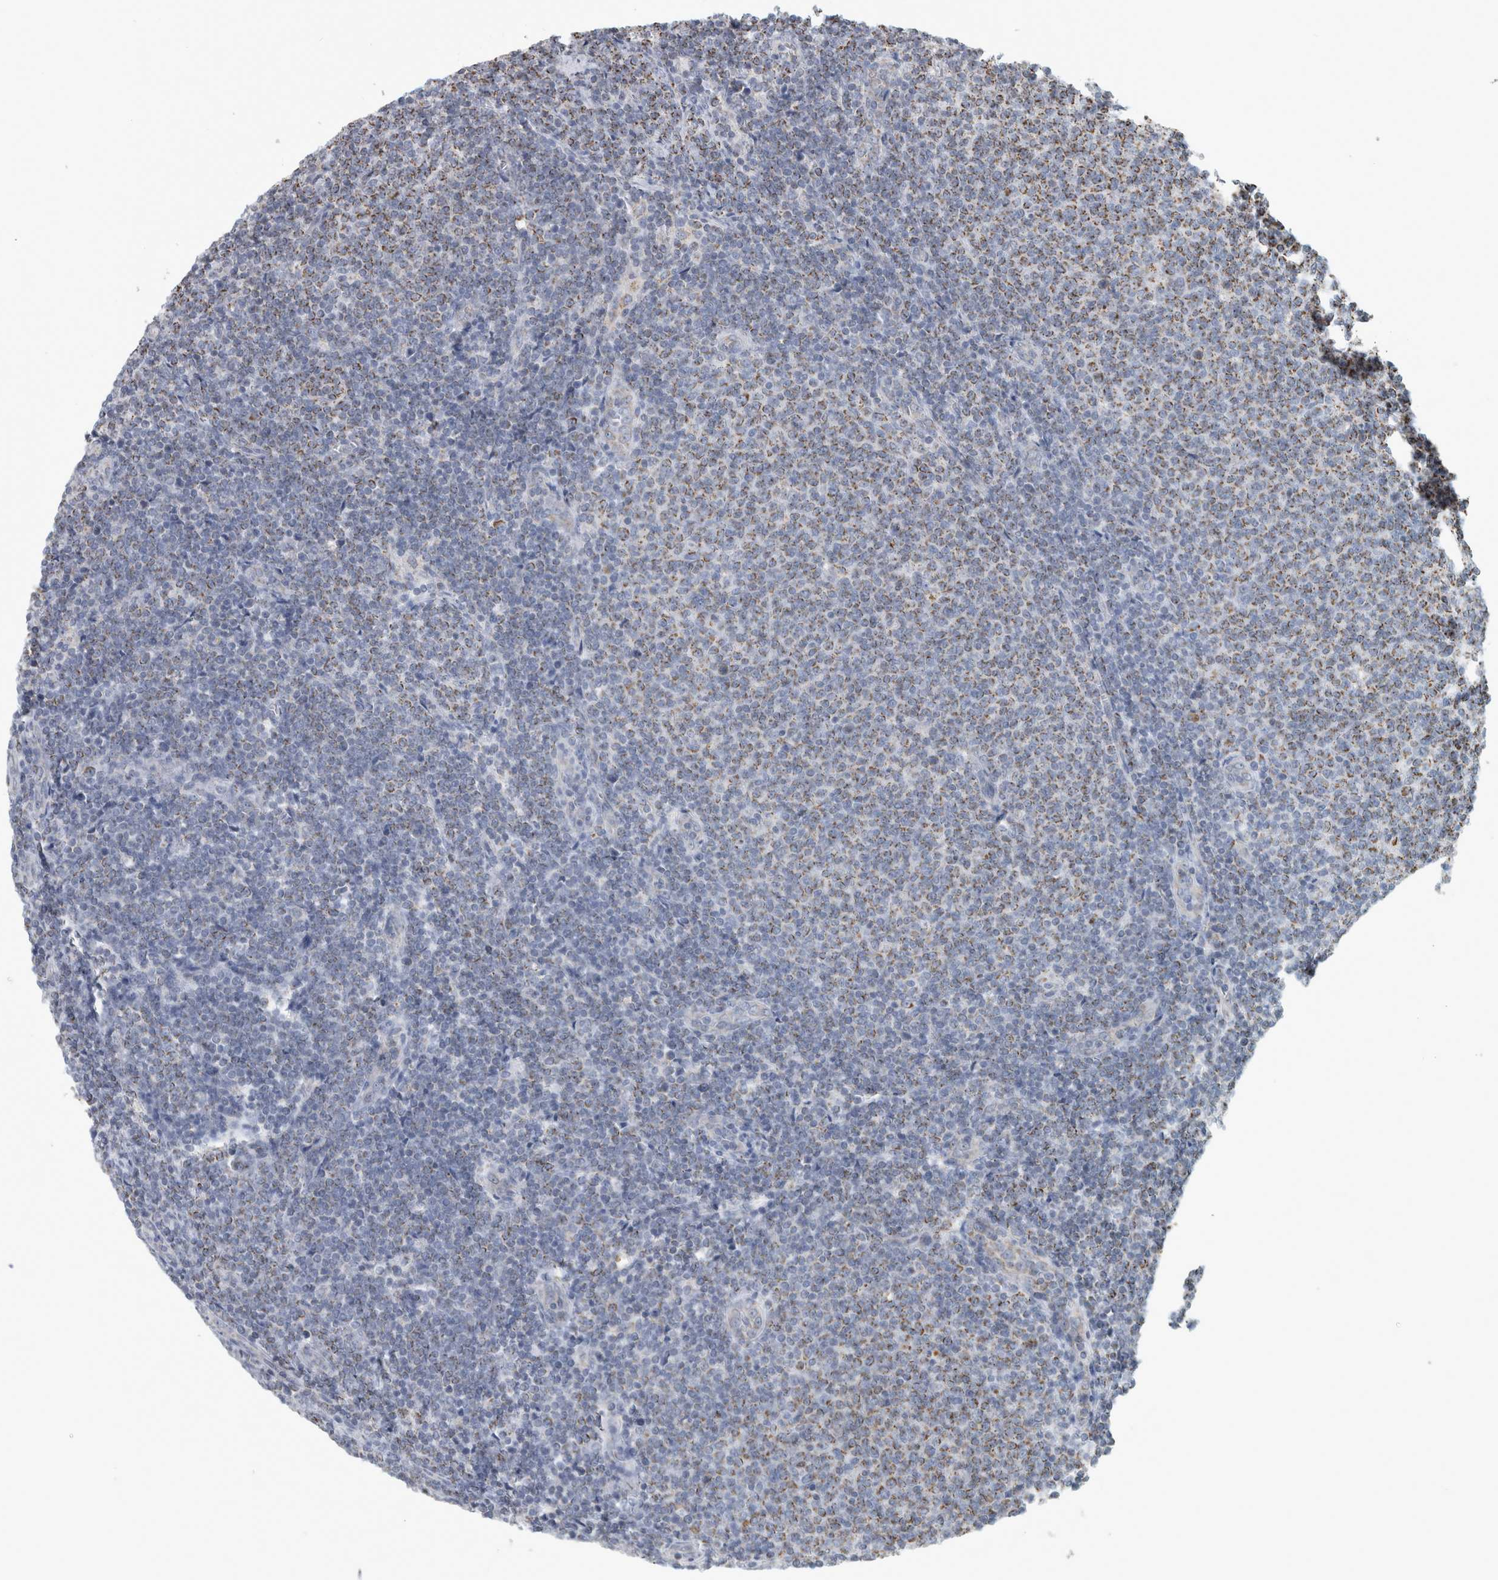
{"staining": {"intensity": "weak", "quantity": "25%-75%", "location": "cytoplasmic/membranous"}, "tissue": "lymphoma", "cell_type": "Tumor cells", "image_type": "cancer", "snomed": [{"axis": "morphology", "description": "Malignant lymphoma, non-Hodgkin's type, Low grade"}, {"axis": "topography", "description": "Lymph node"}], "caption": "A photomicrograph showing weak cytoplasmic/membranous staining in about 25%-75% of tumor cells in low-grade malignant lymphoma, non-Hodgkin's type, as visualized by brown immunohistochemical staining.", "gene": "ST8SIA1", "patient": {"sex": "male", "age": 66}}